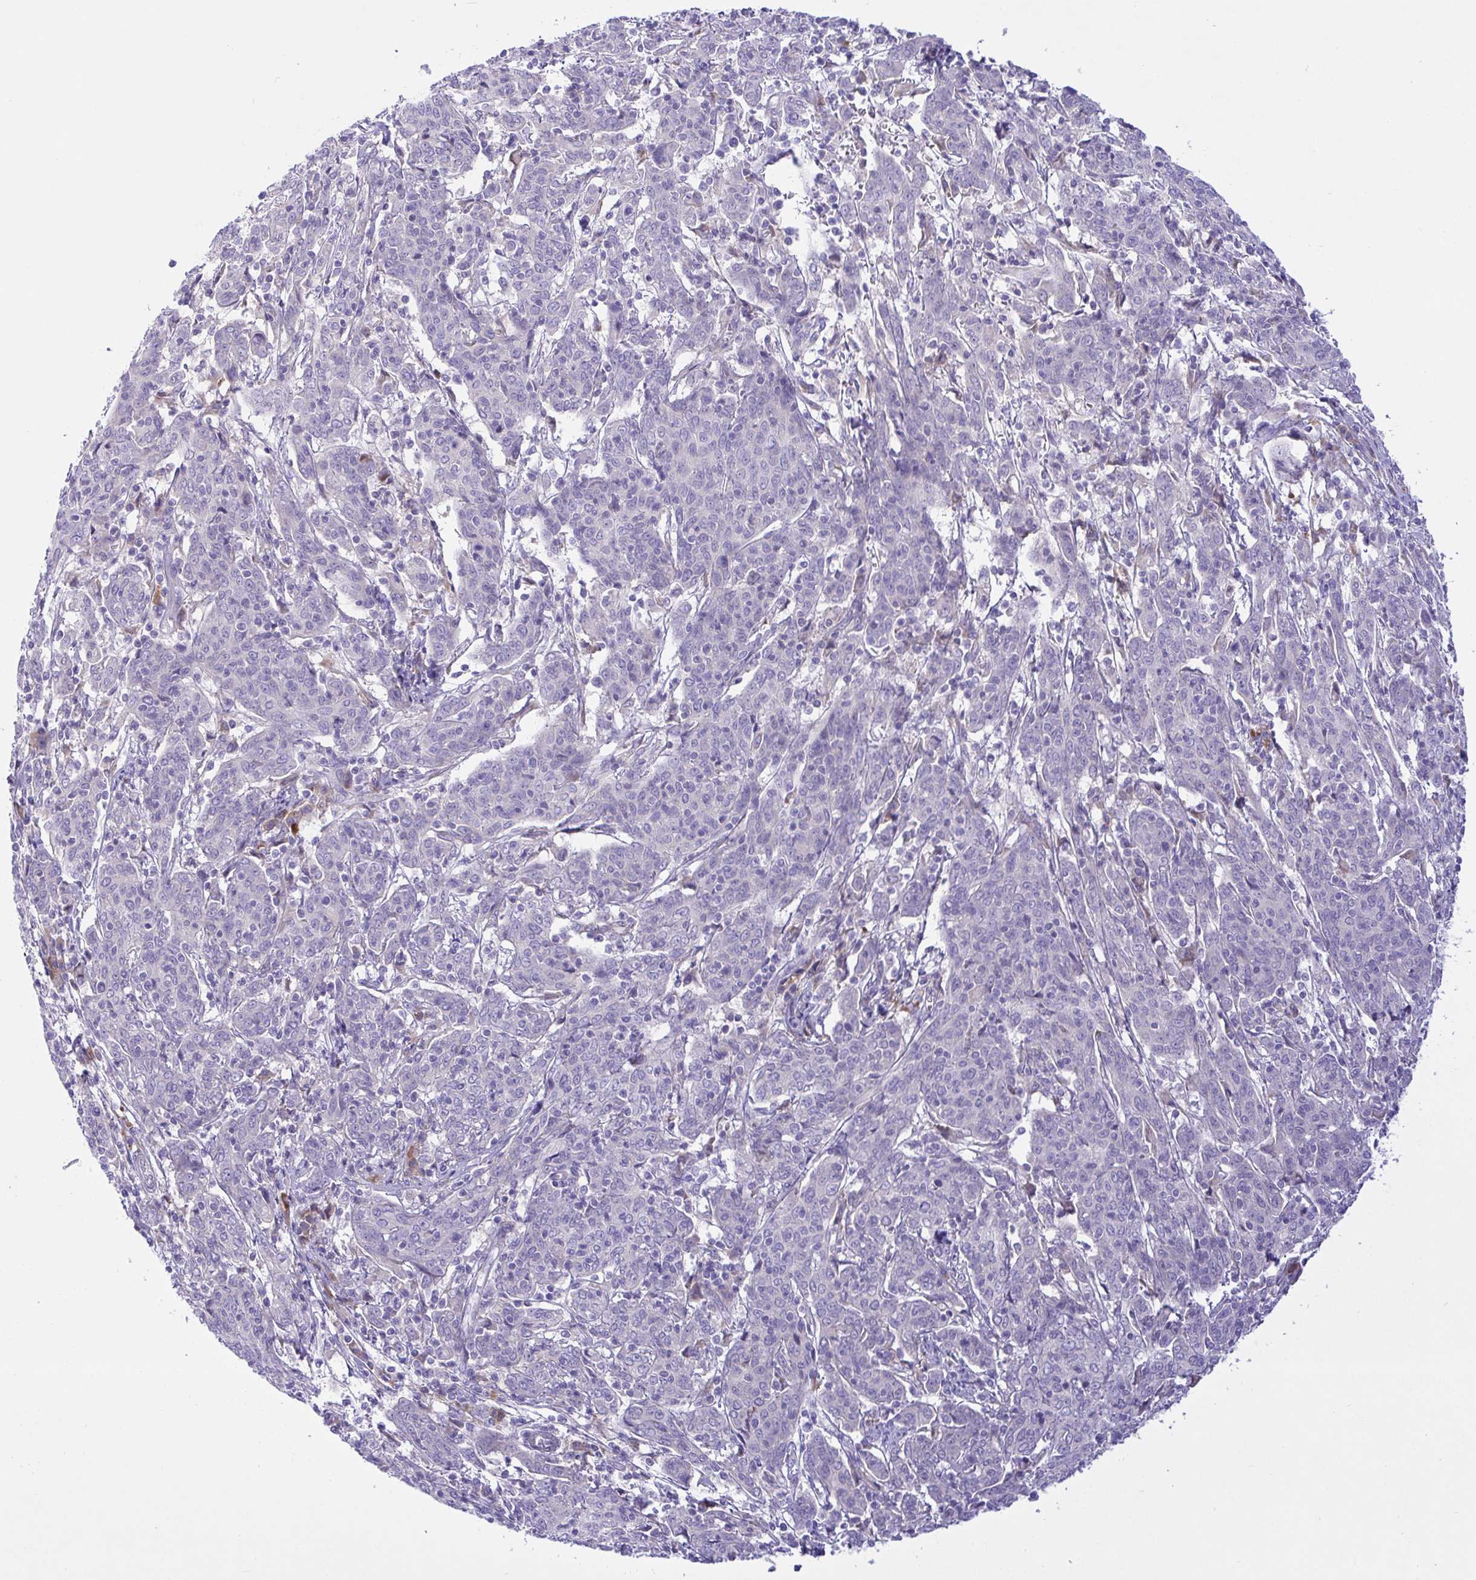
{"staining": {"intensity": "negative", "quantity": "none", "location": "none"}, "tissue": "cervical cancer", "cell_type": "Tumor cells", "image_type": "cancer", "snomed": [{"axis": "morphology", "description": "Squamous cell carcinoma, NOS"}, {"axis": "topography", "description": "Cervix"}], "caption": "This is a histopathology image of immunohistochemistry (IHC) staining of squamous cell carcinoma (cervical), which shows no expression in tumor cells.", "gene": "FAM86B1", "patient": {"sex": "female", "age": 67}}